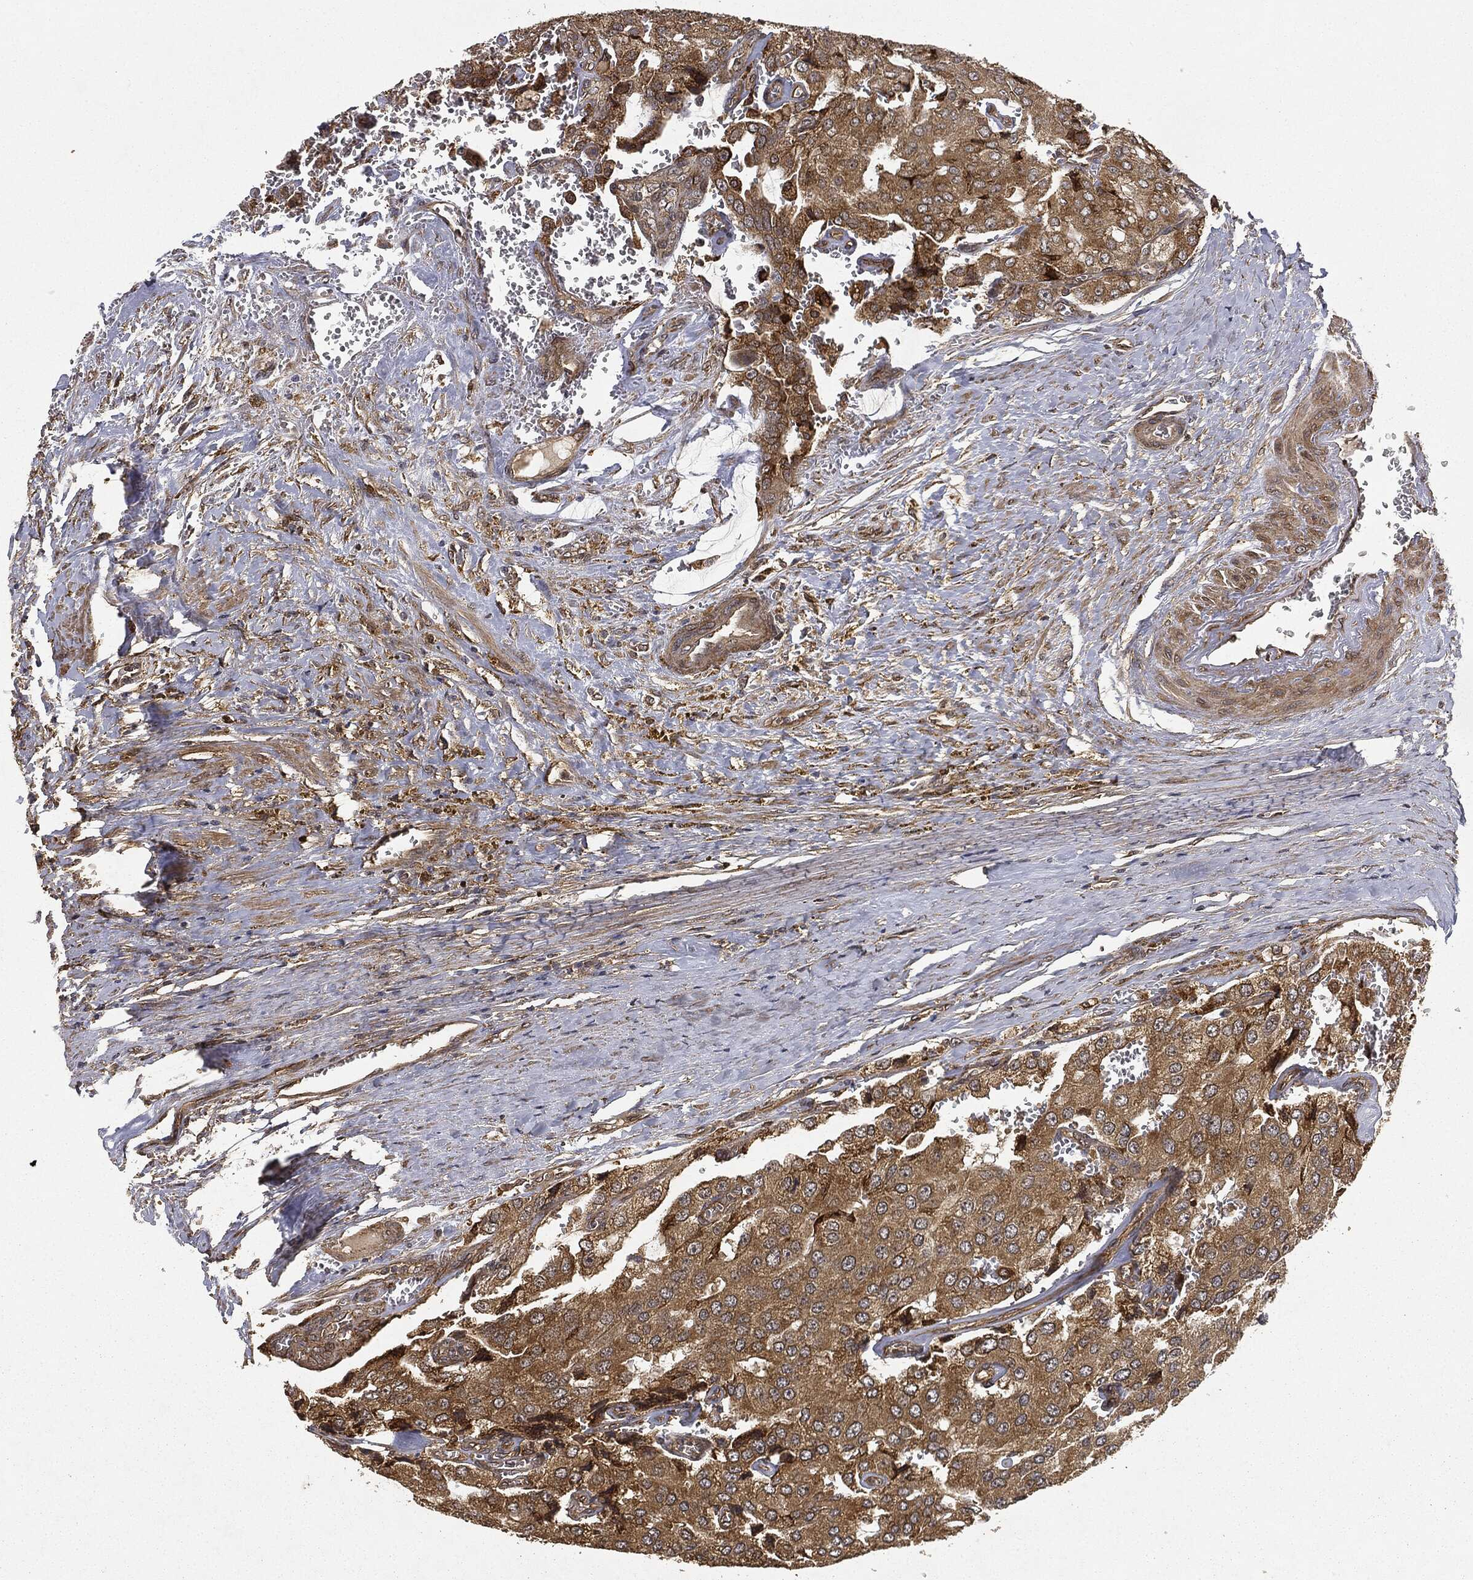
{"staining": {"intensity": "strong", "quantity": ">75%", "location": "cytoplasmic/membranous"}, "tissue": "prostate cancer", "cell_type": "Tumor cells", "image_type": "cancer", "snomed": [{"axis": "morphology", "description": "Adenocarcinoma, NOS"}, {"axis": "topography", "description": "Prostate and seminal vesicle, NOS"}, {"axis": "topography", "description": "Prostate"}], "caption": "DAB immunohistochemical staining of human prostate adenocarcinoma reveals strong cytoplasmic/membranous protein staining in about >75% of tumor cells. The staining is performed using DAB brown chromogen to label protein expression. The nuclei are counter-stained blue using hematoxylin.", "gene": "MIER2", "patient": {"sex": "male", "age": 67}}